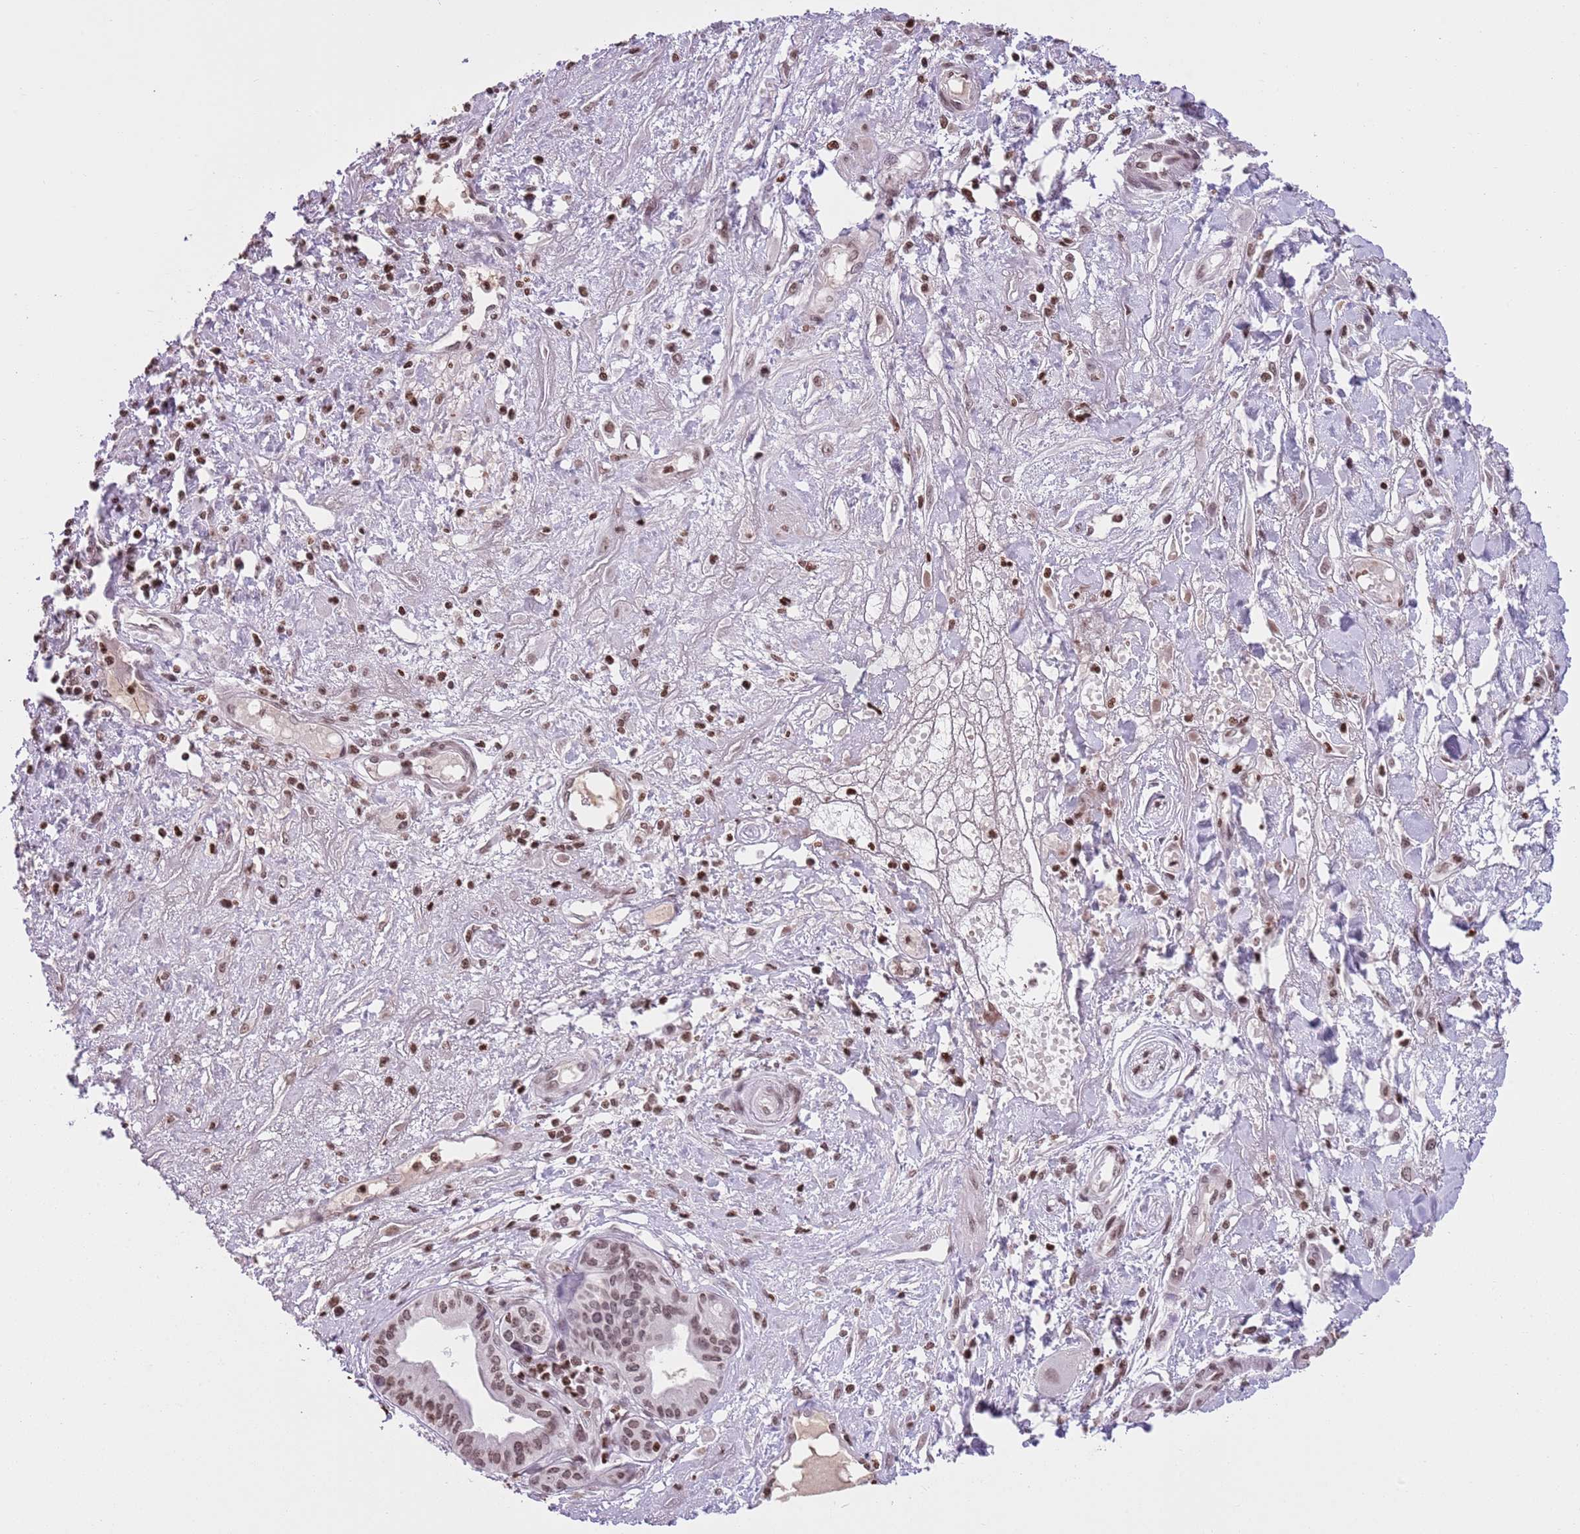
{"staining": {"intensity": "moderate", "quantity": ">75%", "location": "nuclear"}, "tissue": "pancreatic cancer", "cell_type": "Tumor cells", "image_type": "cancer", "snomed": [{"axis": "morphology", "description": "Adenocarcinoma, NOS"}, {"axis": "topography", "description": "Pancreas"}], "caption": "DAB (3,3'-diaminobenzidine) immunohistochemical staining of human pancreatic adenocarcinoma exhibits moderate nuclear protein positivity in approximately >75% of tumor cells. Nuclei are stained in blue.", "gene": "KPNA3", "patient": {"sex": "female", "age": 50}}